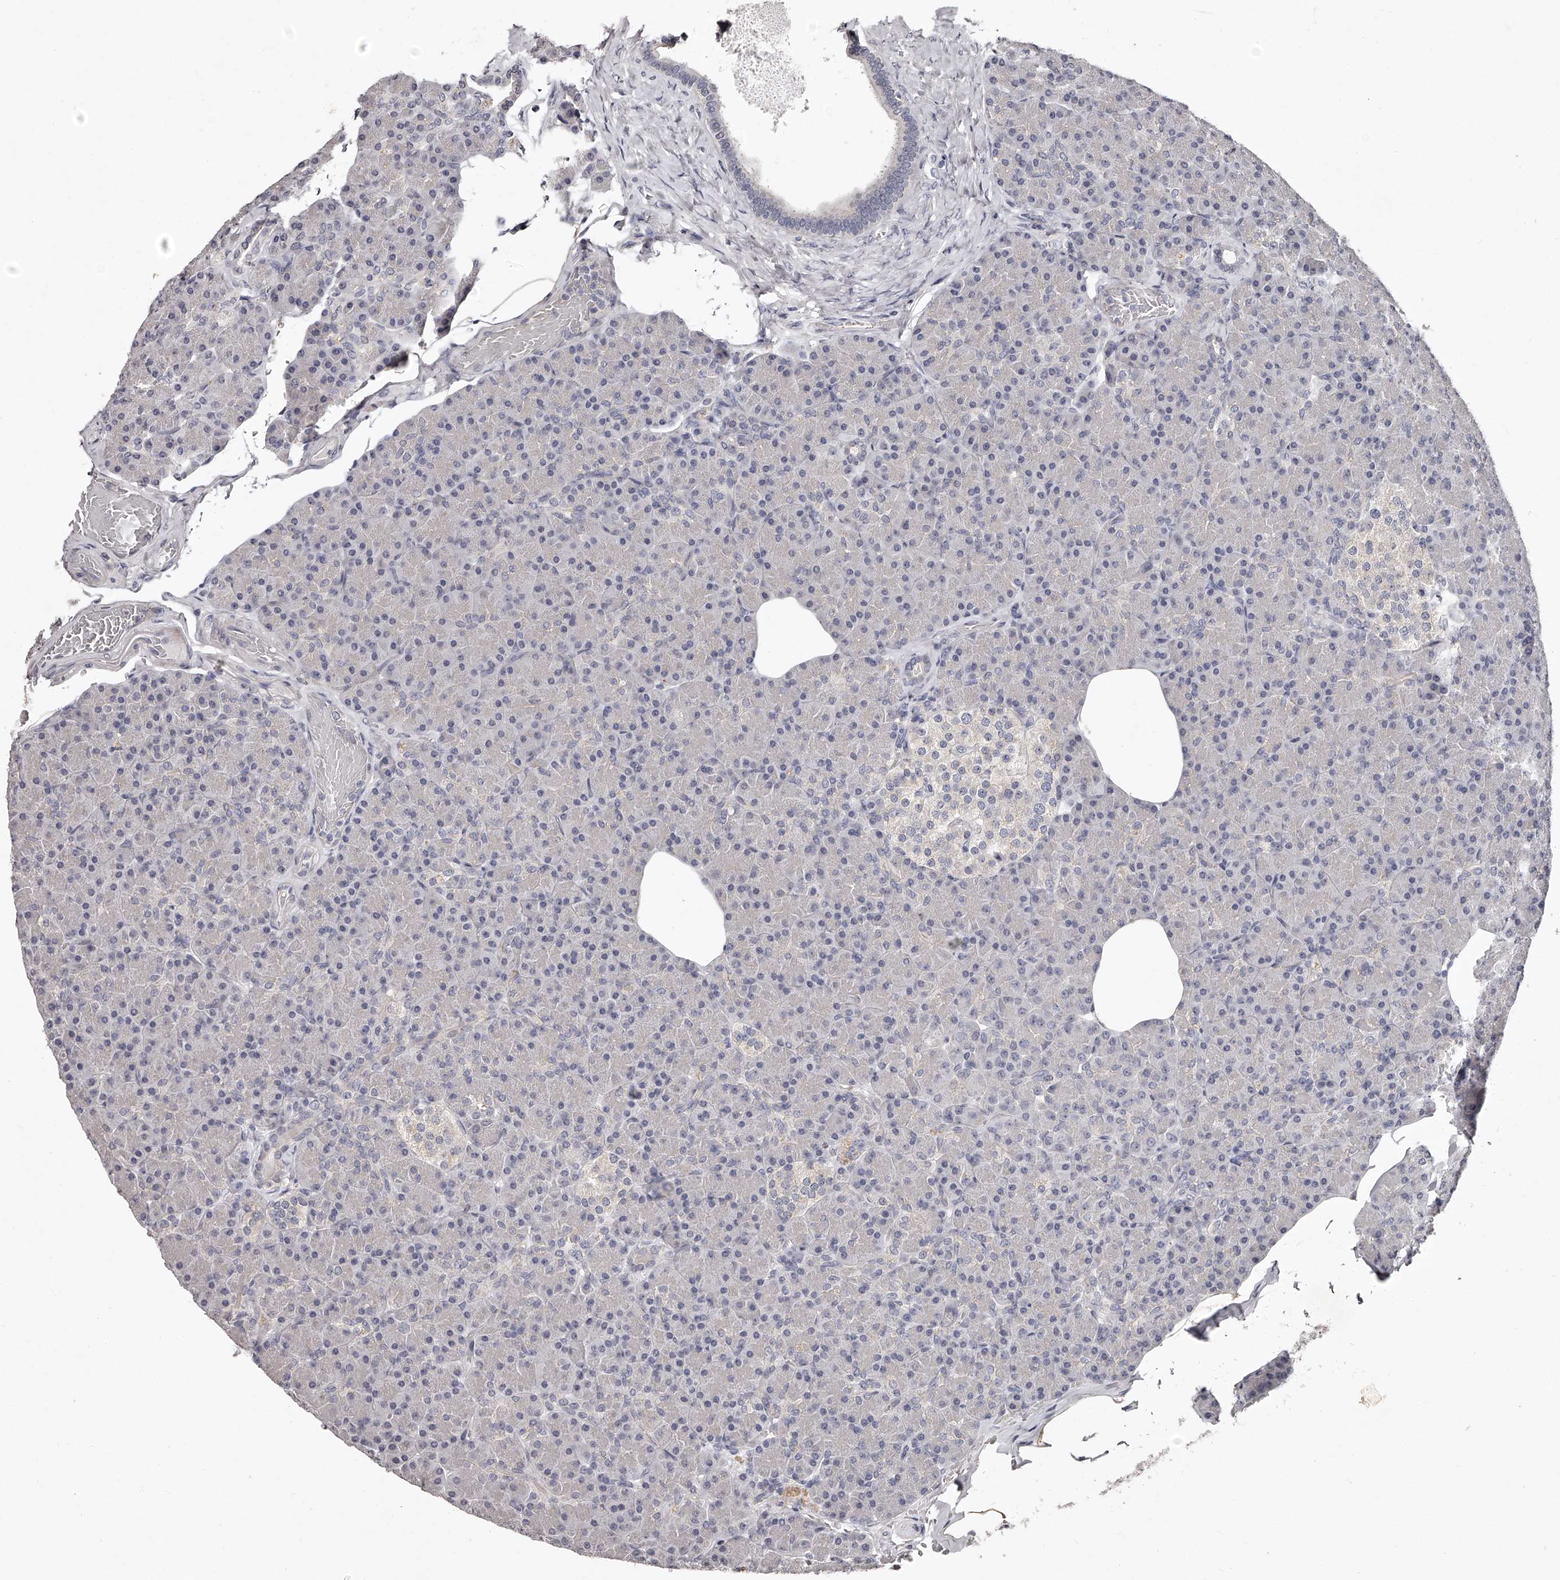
{"staining": {"intensity": "negative", "quantity": "none", "location": "none"}, "tissue": "pancreas", "cell_type": "Exocrine glandular cells", "image_type": "normal", "snomed": [{"axis": "morphology", "description": "Normal tissue, NOS"}, {"axis": "topography", "description": "Pancreas"}], "caption": "High magnification brightfield microscopy of benign pancreas stained with DAB (3,3'-diaminobenzidine) (brown) and counterstained with hematoxylin (blue): exocrine glandular cells show no significant positivity.", "gene": "NT5DC1", "patient": {"sex": "female", "age": 43}}